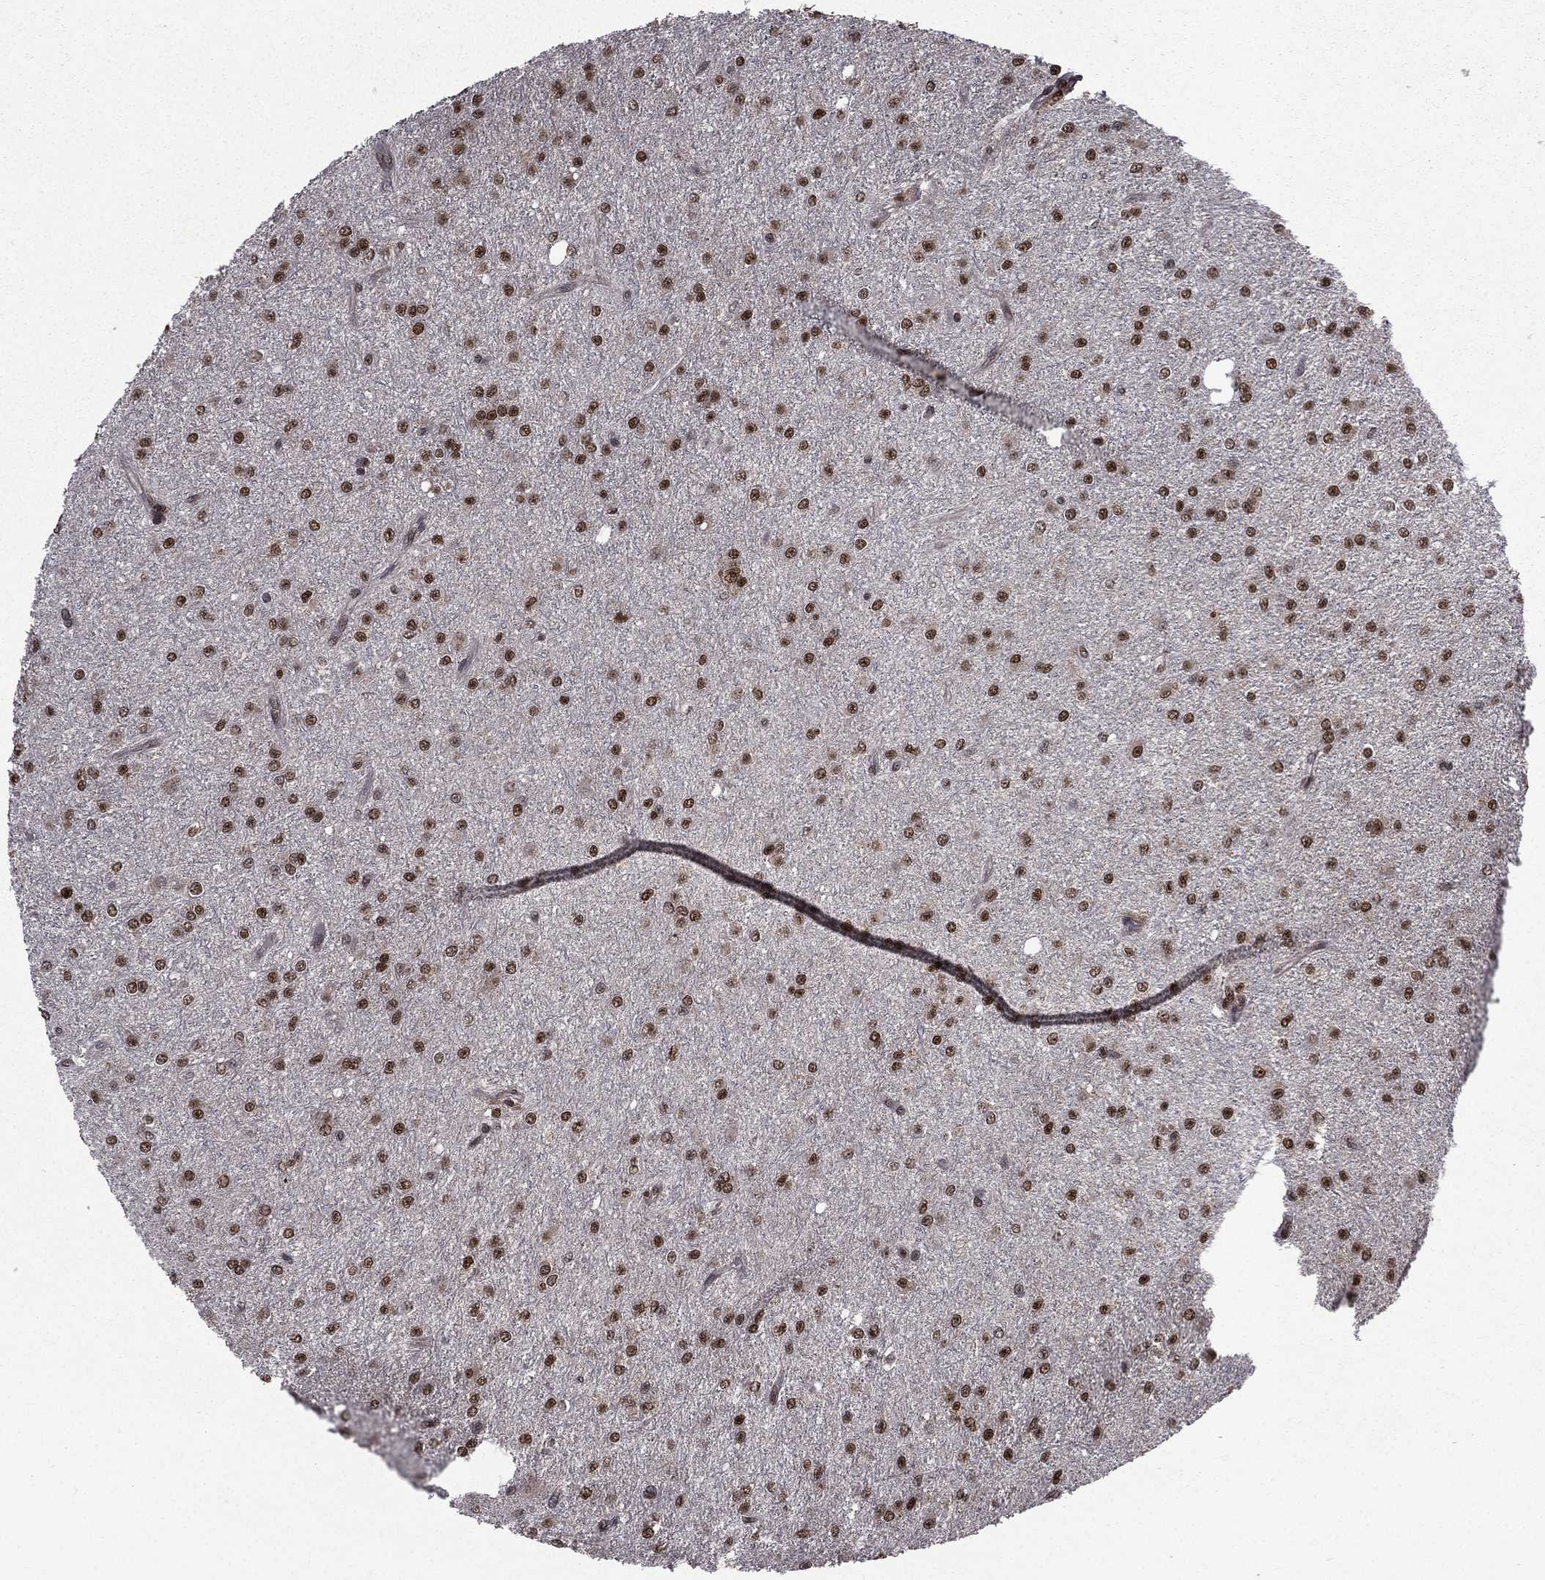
{"staining": {"intensity": "strong", "quantity": "25%-75%", "location": "nuclear"}, "tissue": "glioma", "cell_type": "Tumor cells", "image_type": "cancer", "snomed": [{"axis": "morphology", "description": "Glioma, malignant, Low grade"}, {"axis": "topography", "description": "Brain"}], "caption": "Protein expression analysis of human malignant glioma (low-grade) reveals strong nuclear staining in about 25%-75% of tumor cells.", "gene": "JMJD6", "patient": {"sex": "male", "age": 27}}